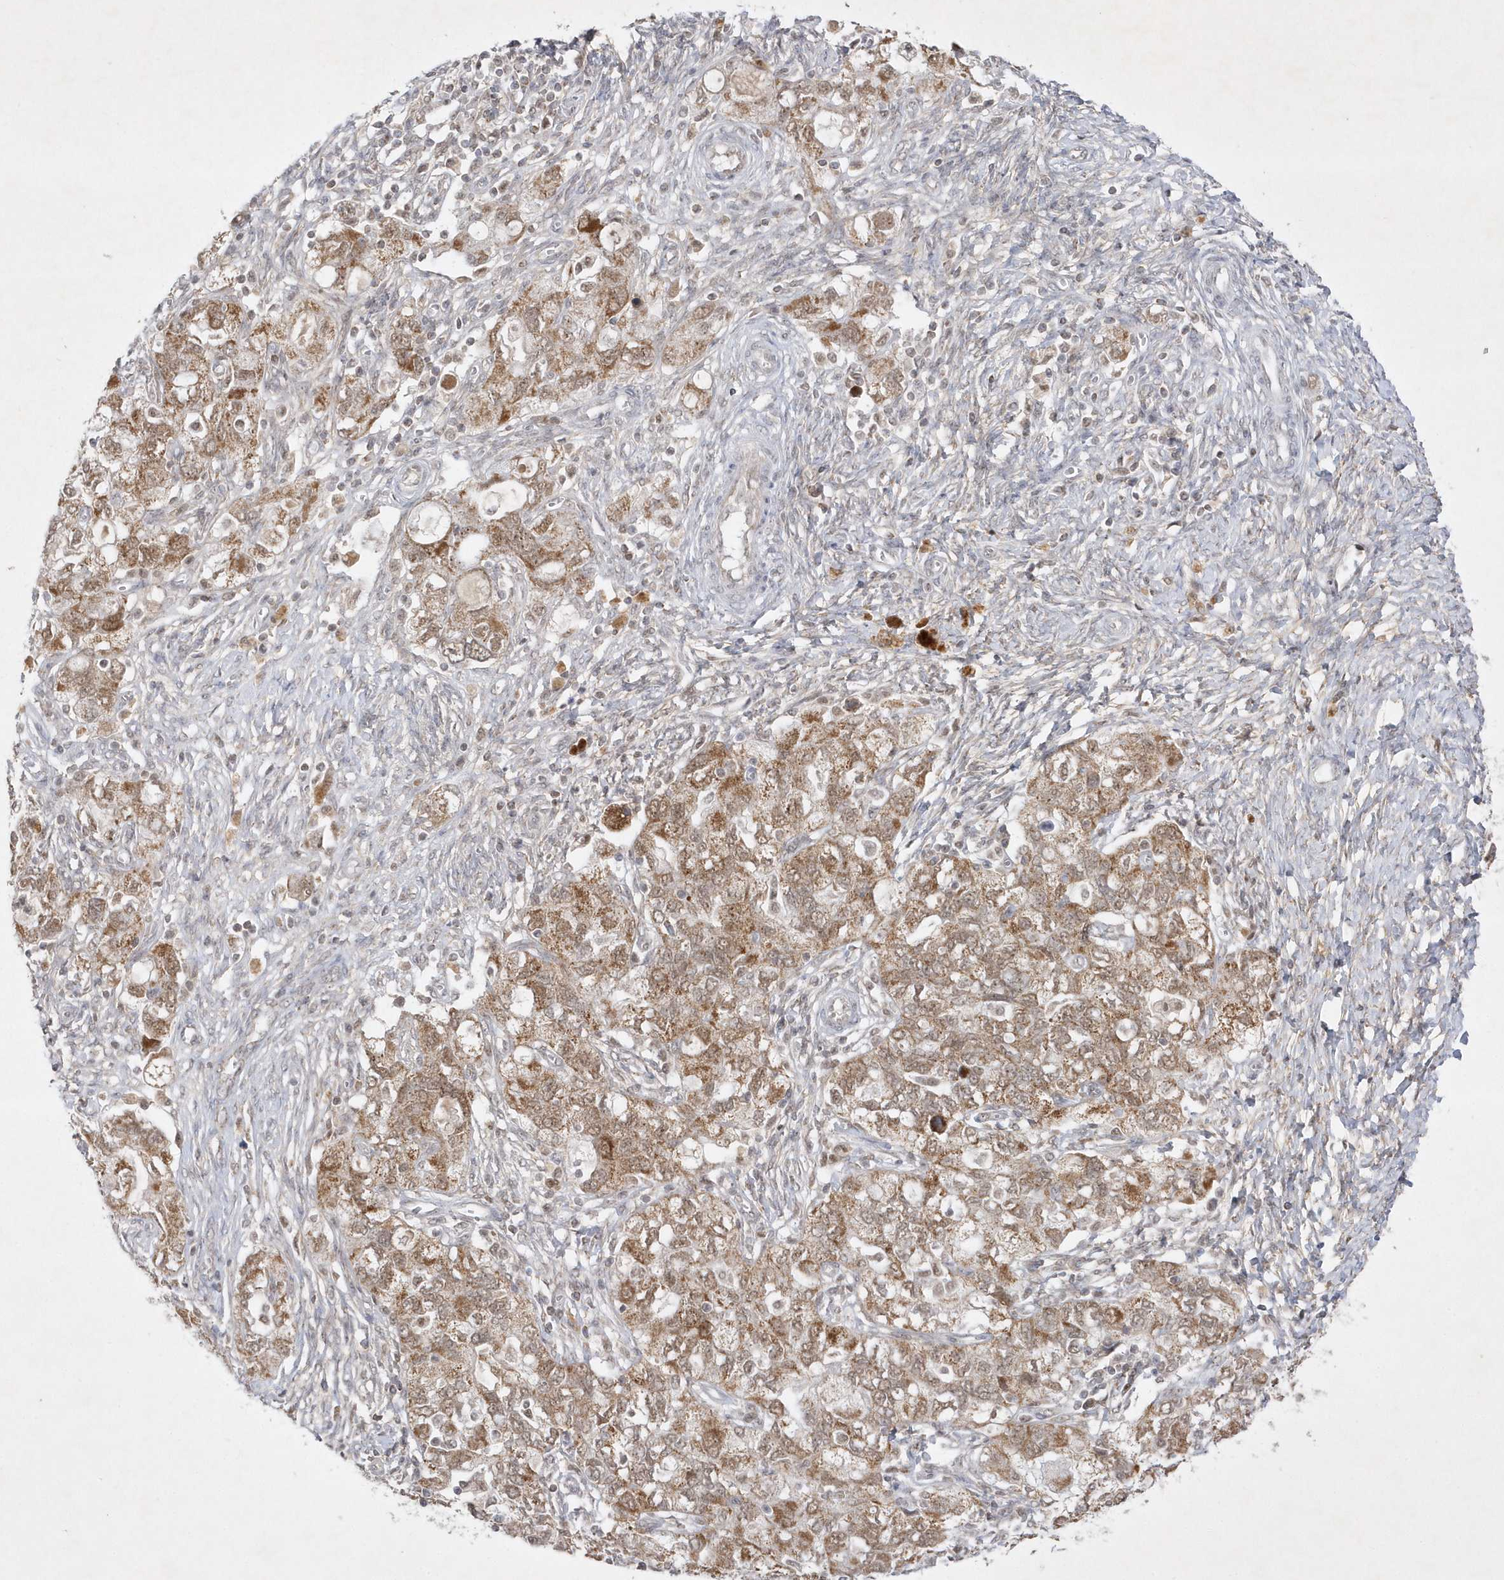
{"staining": {"intensity": "moderate", "quantity": ">75%", "location": "cytoplasmic/membranous"}, "tissue": "ovarian cancer", "cell_type": "Tumor cells", "image_type": "cancer", "snomed": [{"axis": "morphology", "description": "Carcinoma, NOS"}, {"axis": "morphology", "description": "Cystadenocarcinoma, serous, NOS"}, {"axis": "topography", "description": "Ovary"}], "caption": "Ovarian cancer tissue exhibits moderate cytoplasmic/membranous positivity in about >75% of tumor cells The staining was performed using DAB to visualize the protein expression in brown, while the nuclei were stained in blue with hematoxylin (Magnification: 20x).", "gene": "CPSF3", "patient": {"sex": "female", "age": 69}}